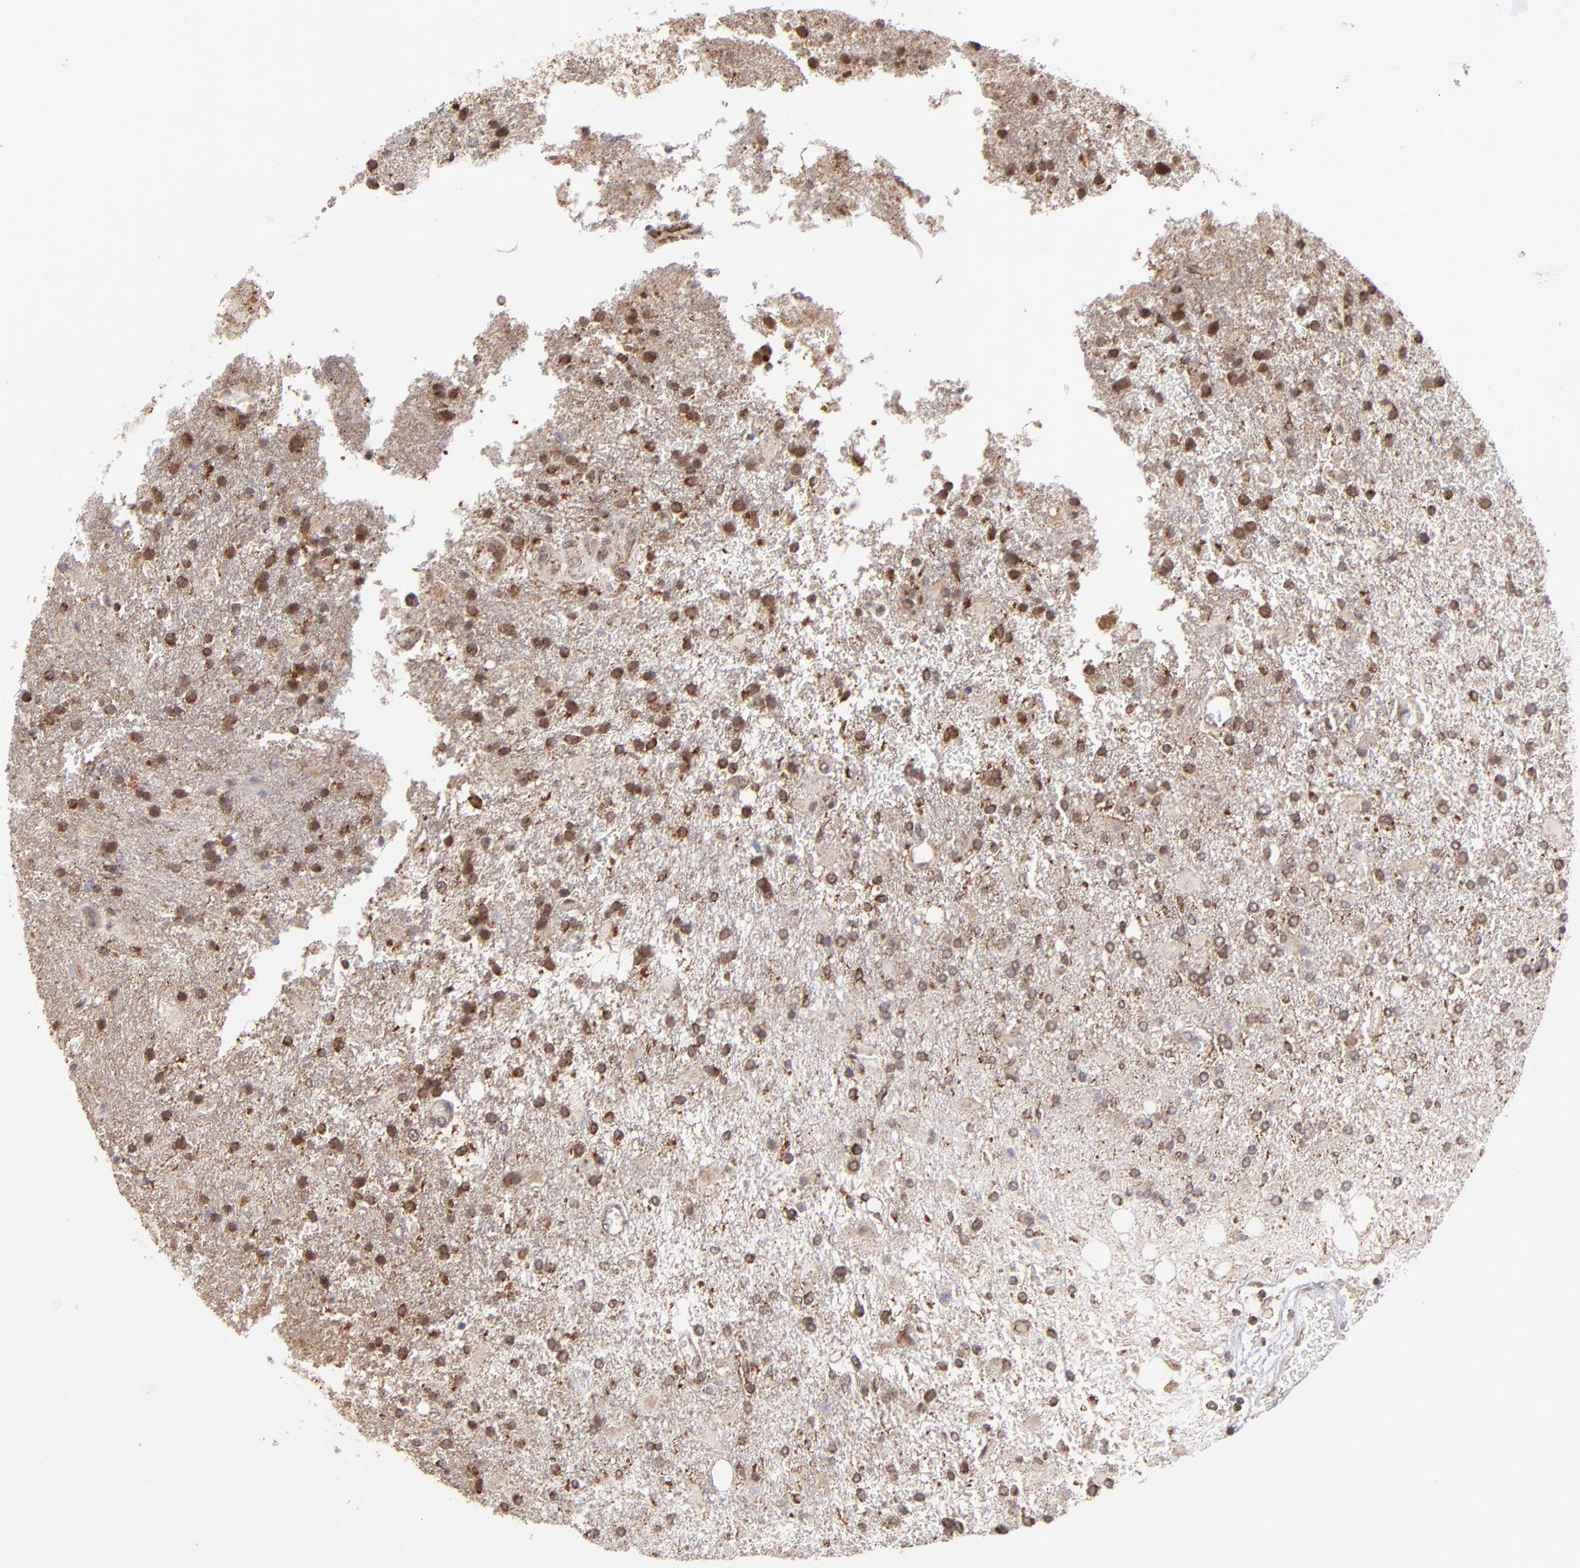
{"staining": {"intensity": "moderate", "quantity": ">75%", "location": "cytoplasmic/membranous"}, "tissue": "glioma", "cell_type": "Tumor cells", "image_type": "cancer", "snomed": [{"axis": "morphology", "description": "Glioma, malignant, High grade"}, {"axis": "topography", "description": "Cerebral cortex"}], "caption": "DAB immunohistochemical staining of glioma displays moderate cytoplasmic/membranous protein positivity in about >75% of tumor cells. Nuclei are stained in blue.", "gene": "SLC15A1", "patient": {"sex": "male", "age": 79}}